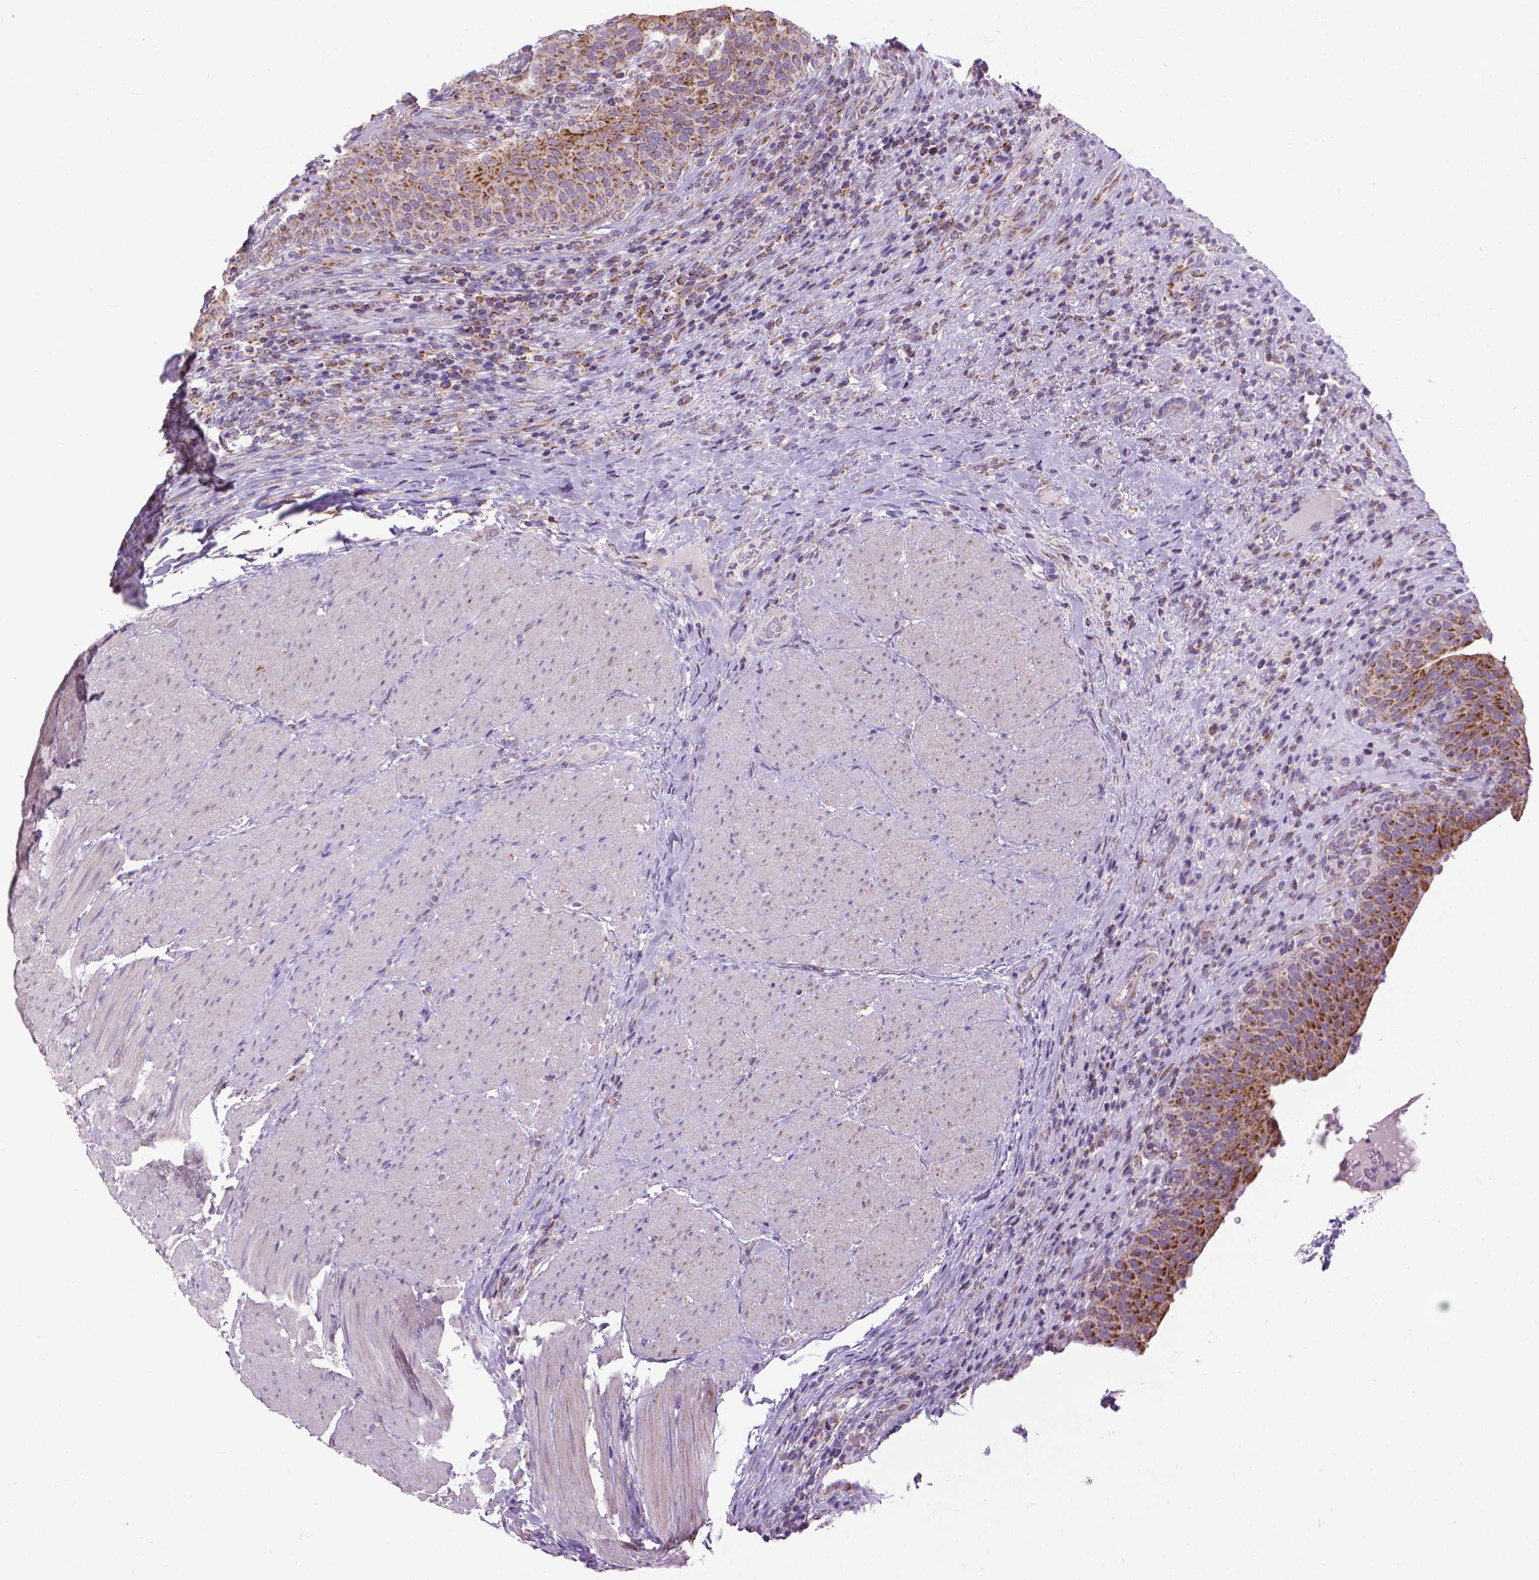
{"staining": {"intensity": "strong", "quantity": ">75%", "location": "cytoplasmic/membranous"}, "tissue": "urinary bladder", "cell_type": "Urothelial cells", "image_type": "normal", "snomed": [{"axis": "morphology", "description": "Normal tissue, NOS"}, {"axis": "topography", "description": "Urinary bladder"}, {"axis": "topography", "description": "Peripheral nerve tissue"}], "caption": "About >75% of urothelial cells in benign urinary bladder show strong cytoplasmic/membranous protein expression as visualized by brown immunohistochemical staining.", "gene": "VDAC1", "patient": {"sex": "male", "age": 66}}